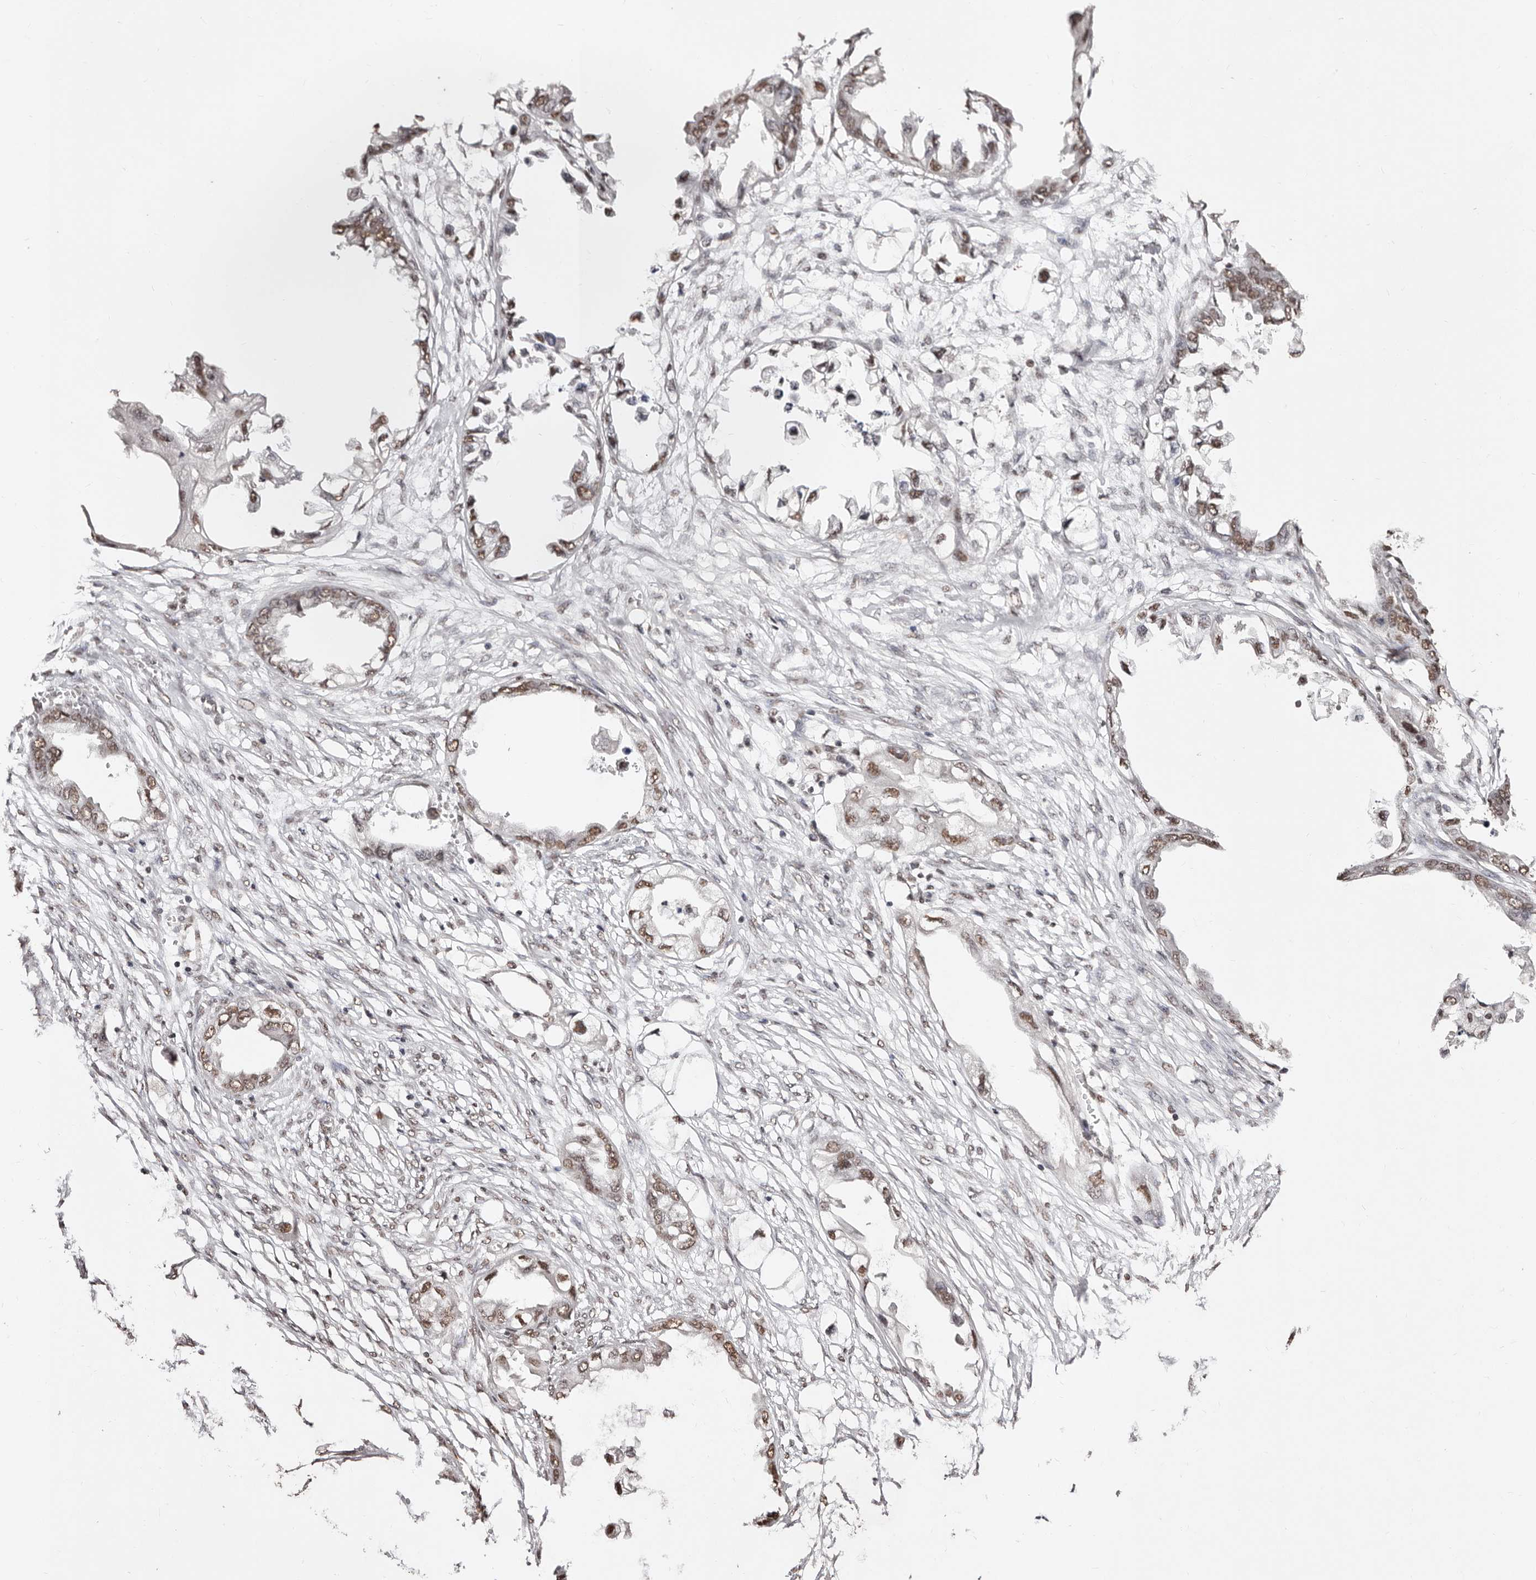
{"staining": {"intensity": "moderate", "quantity": ">75%", "location": "nuclear"}, "tissue": "endometrial cancer", "cell_type": "Tumor cells", "image_type": "cancer", "snomed": [{"axis": "morphology", "description": "Adenocarcinoma, NOS"}, {"axis": "morphology", "description": "Adenocarcinoma, metastatic, NOS"}, {"axis": "topography", "description": "Adipose tissue"}, {"axis": "topography", "description": "Endometrium"}], "caption": "High-power microscopy captured an IHC histopathology image of endometrial metastatic adenocarcinoma, revealing moderate nuclear positivity in about >75% of tumor cells.", "gene": "BICRAL", "patient": {"sex": "female", "age": 67}}